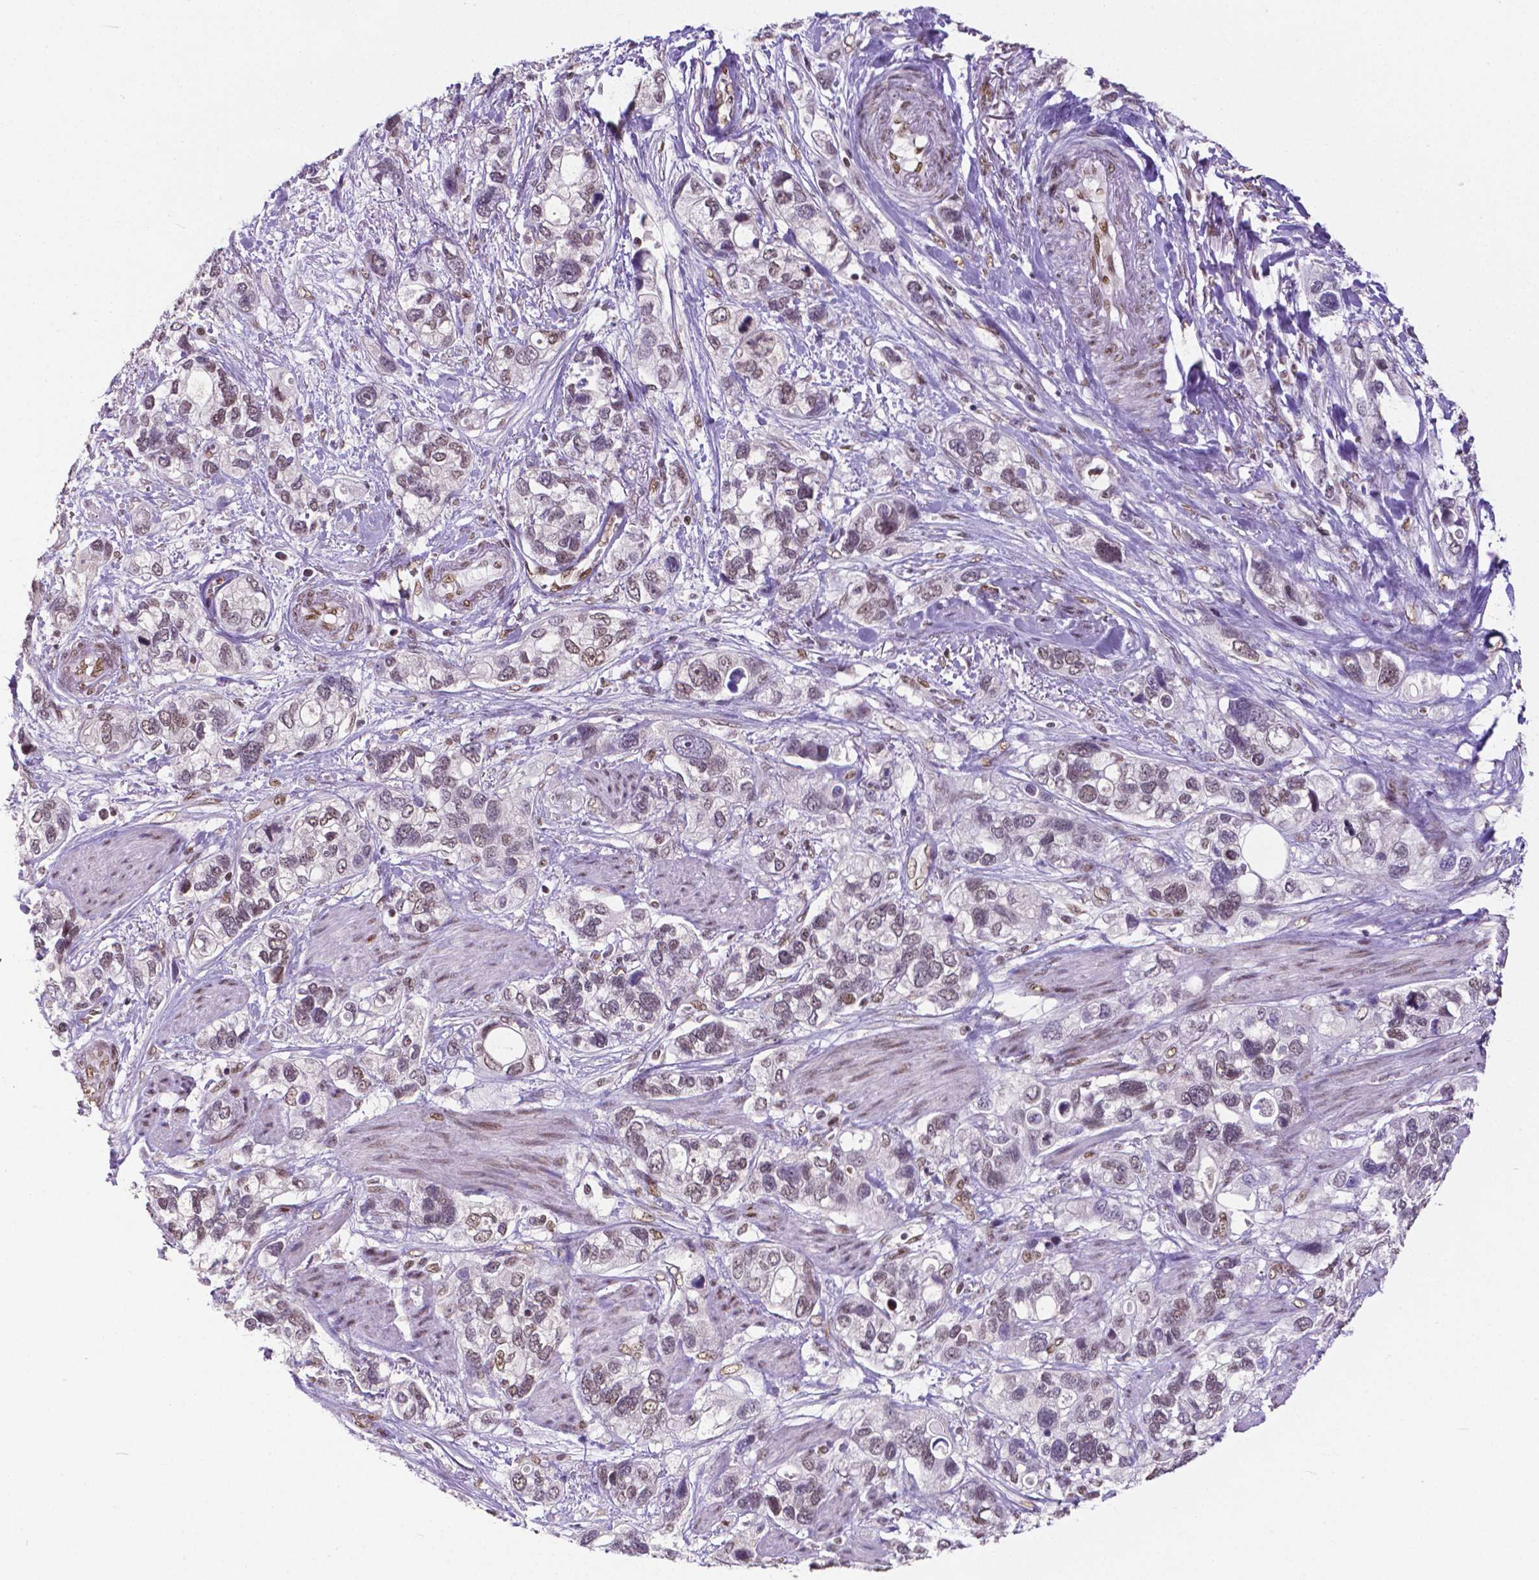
{"staining": {"intensity": "weak", "quantity": "<25%", "location": "nuclear"}, "tissue": "stomach cancer", "cell_type": "Tumor cells", "image_type": "cancer", "snomed": [{"axis": "morphology", "description": "Adenocarcinoma, NOS"}, {"axis": "topography", "description": "Stomach, upper"}], "caption": "There is no significant expression in tumor cells of stomach cancer (adenocarcinoma).", "gene": "ATRX", "patient": {"sex": "female", "age": 81}}